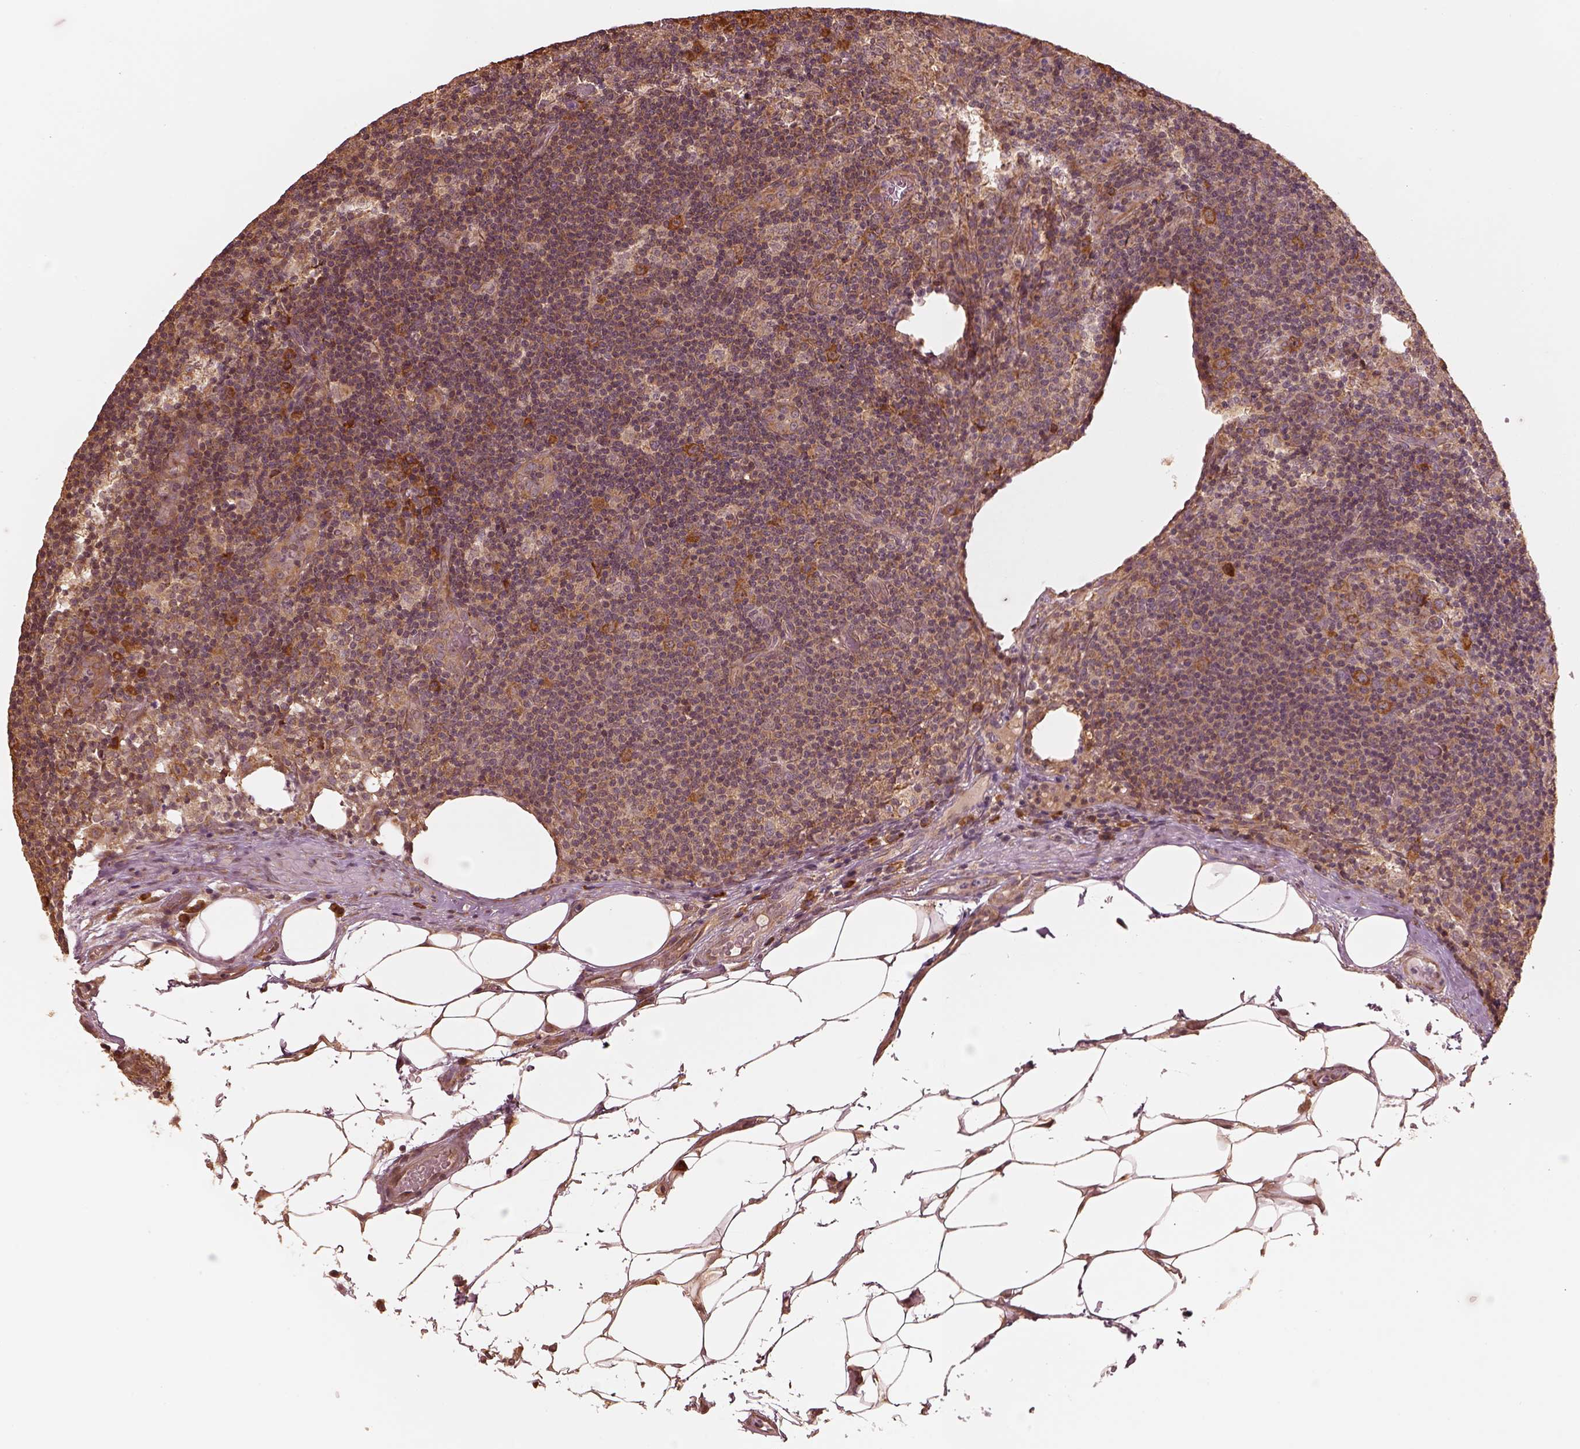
{"staining": {"intensity": "moderate", "quantity": ">75%", "location": "cytoplasmic/membranous"}, "tissue": "lymph node", "cell_type": "Germinal center cells", "image_type": "normal", "snomed": [{"axis": "morphology", "description": "Normal tissue, NOS"}, {"axis": "topography", "description": "Lymph node"}], "caption": "Germinal center cells reveal moderate cytoplasmic/membranous positivity in about >75% of cells in benign lymph node.", "gene": "RPS5", "patient": {"sex": "male", "age": 62}}